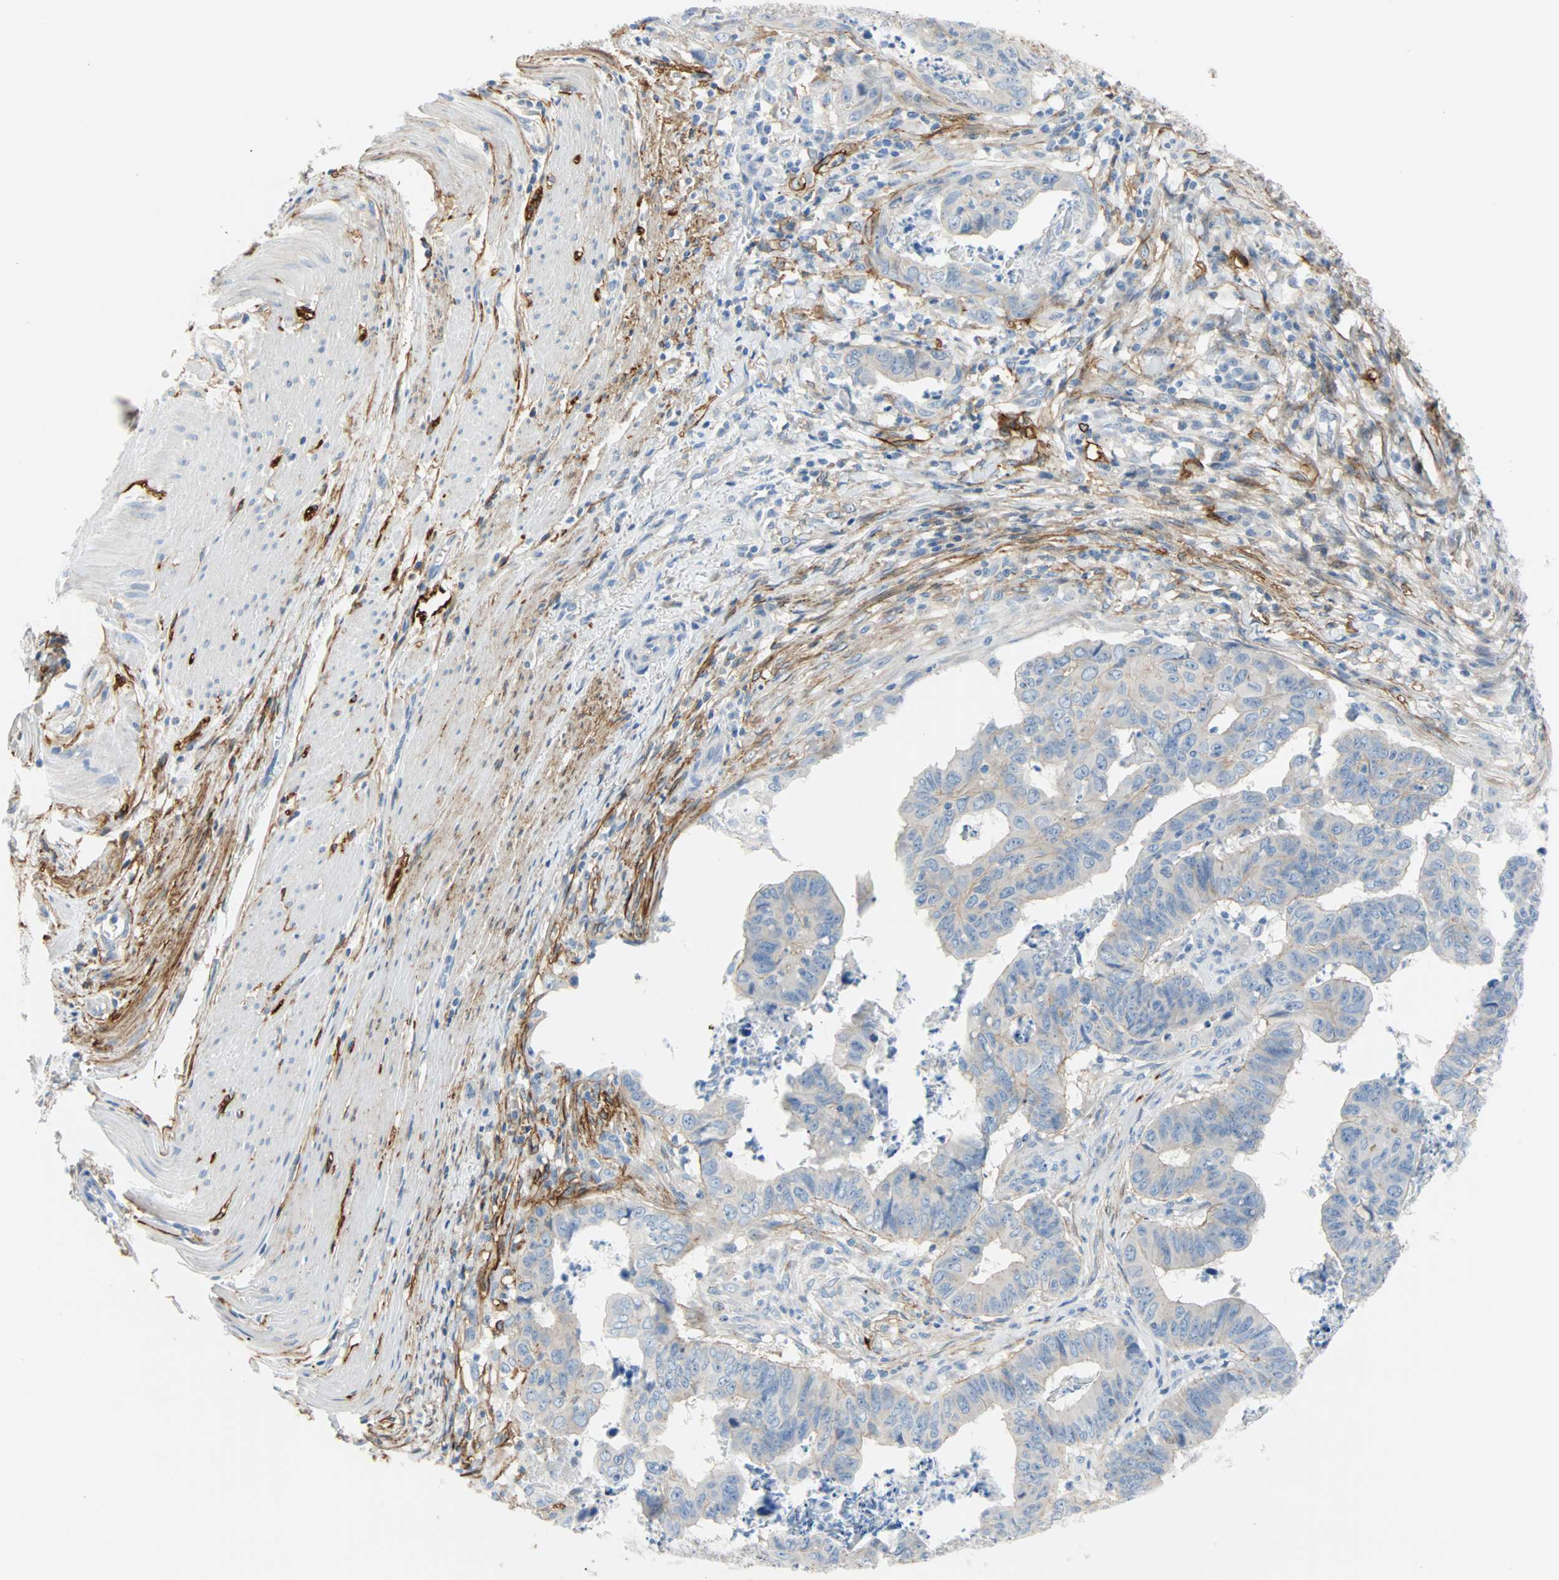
{"staining": {"intensity": "negative", "quantity": "none", "location": "none"}, "tissue": "stomach cancer", "cell_type": "Tumor cells", "image_type": "cancer", "snomed": [{"axis": "morphology", "description": "Adenocarcinoma, NOS"}, {"axis": "topography", "description": "Stomach, lower"}], "caption": "The photomicrograph shows no staining of tumor cells in stomach adenocarcinoma. (DAB IHC with hematoxylin counter stain).", "gene": "PDPN", "patient": {"sex": "male", "age": 77}}